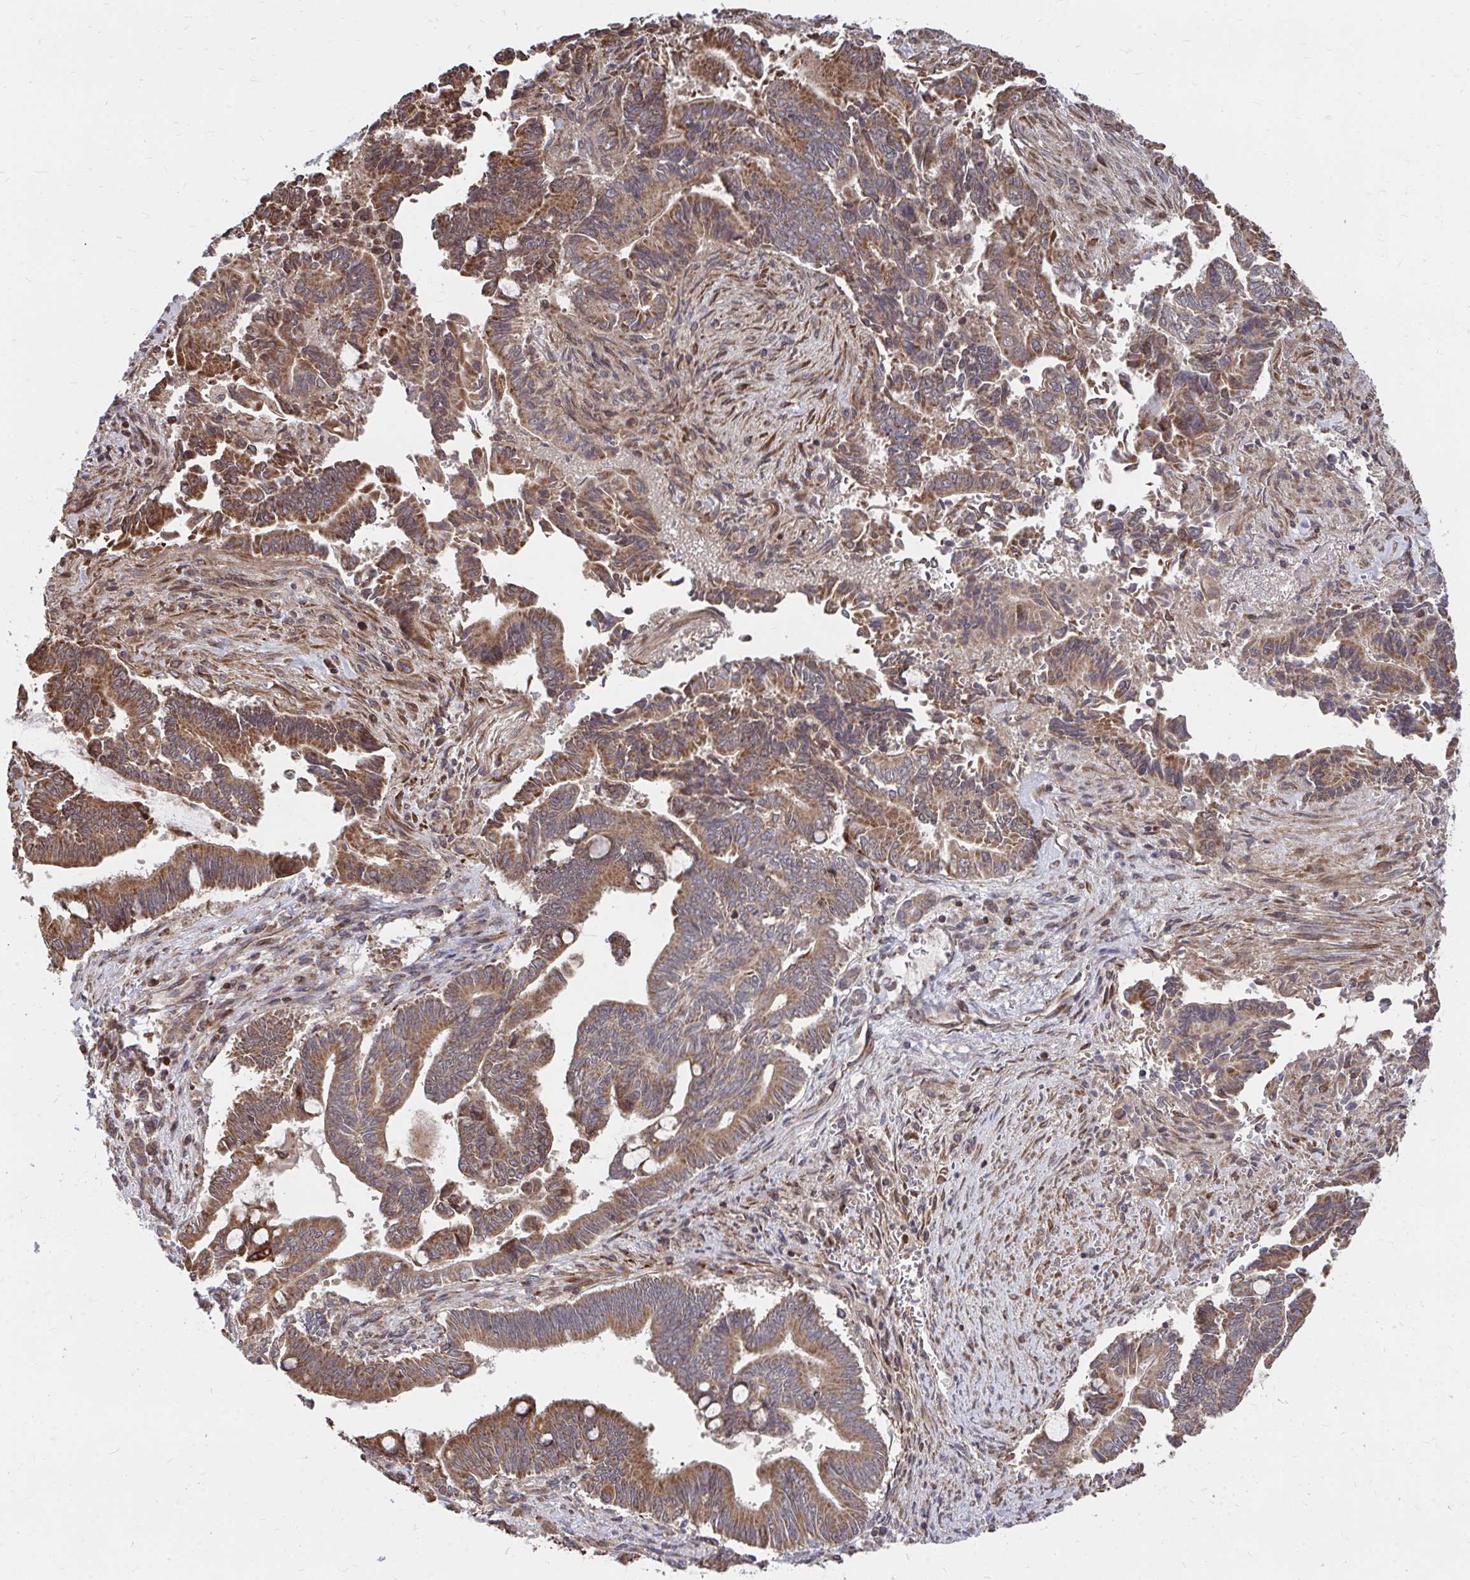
{"staining": {"intensity": "moderate", "quantity": ">75%", "location": "cytoplasmic/membranous"}, "tissue": "pancreatic cancer", "cell_type": "Tumor cells", "image_type": "cancer", "snomed": [{"axis": "morphology", "description": "Adenocarcinoma, NOS"}, {"axis": "topography", "description": "Pancreas"}], "caption": "Tumor cells display medium levels of moderate cytoplasmic/membranous staining in approximately >75% of cells in pancreatic cancer (adenocarcinoma).", "gene": "FAM89A", "patient": {"sex": "male", "age": 68}}